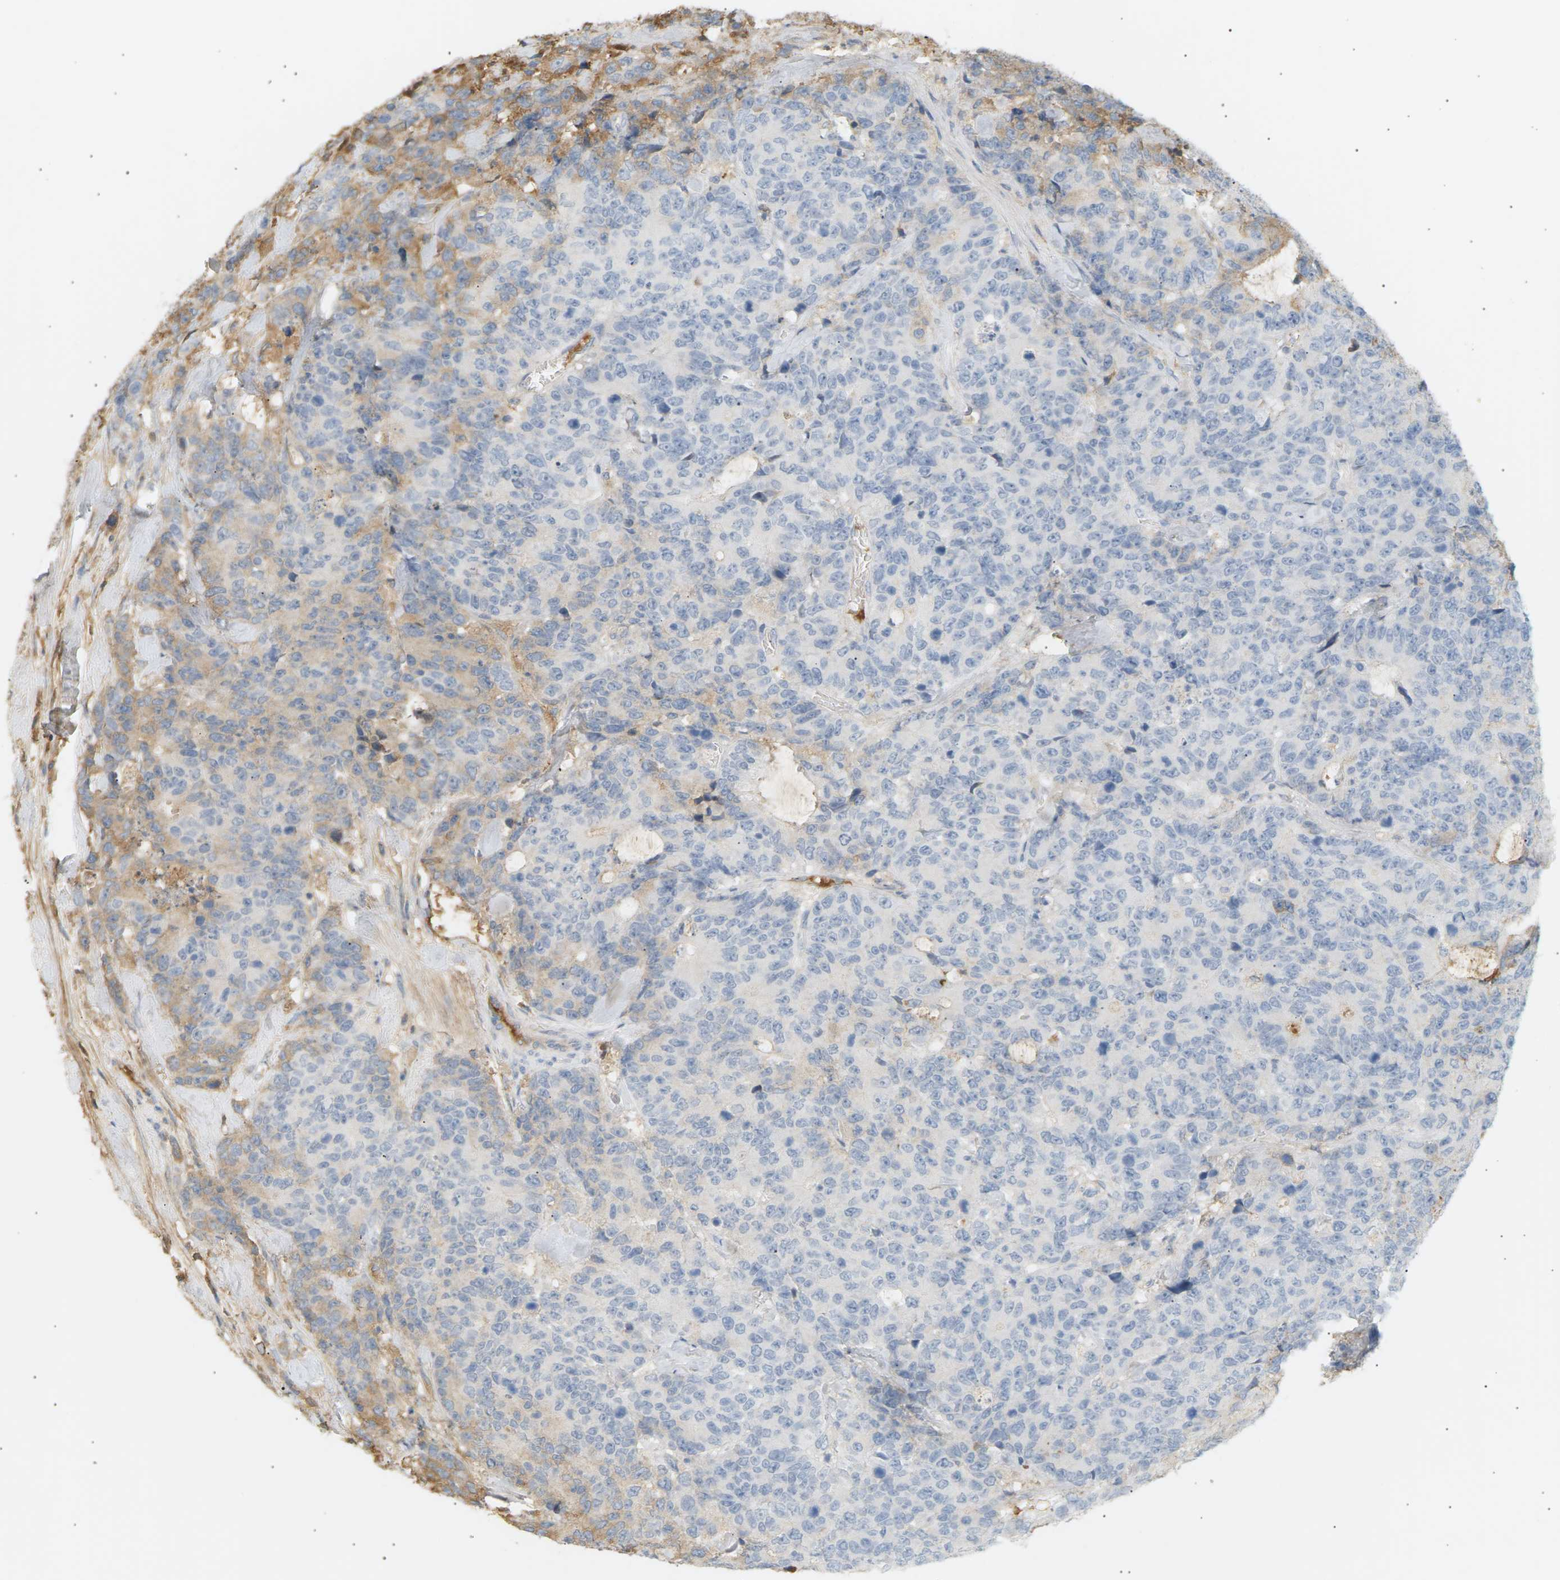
{"staining": {"intensity": "weak", "quantity": "<25%", "location": "cytoplasmic/membranous"}, "tissue": "colorectal cancer", "cell_type": "Tumor cells", "image_type": "cancer", "snomed": [{"axis": "morphology", "description": "Adenocarcinoma, NOS"}, {"axis": "topography", "description": "Colon"}], "caption": "IHC of colorectal cancer (adenocarcinoma) reveals no expression in tumor cells. (DAB immunohistochemistry (IHC) visualized using brightfield microscopy, high magnification).", "gene": "IGLC3", "patient": {"sex": "female", "age": 86}}